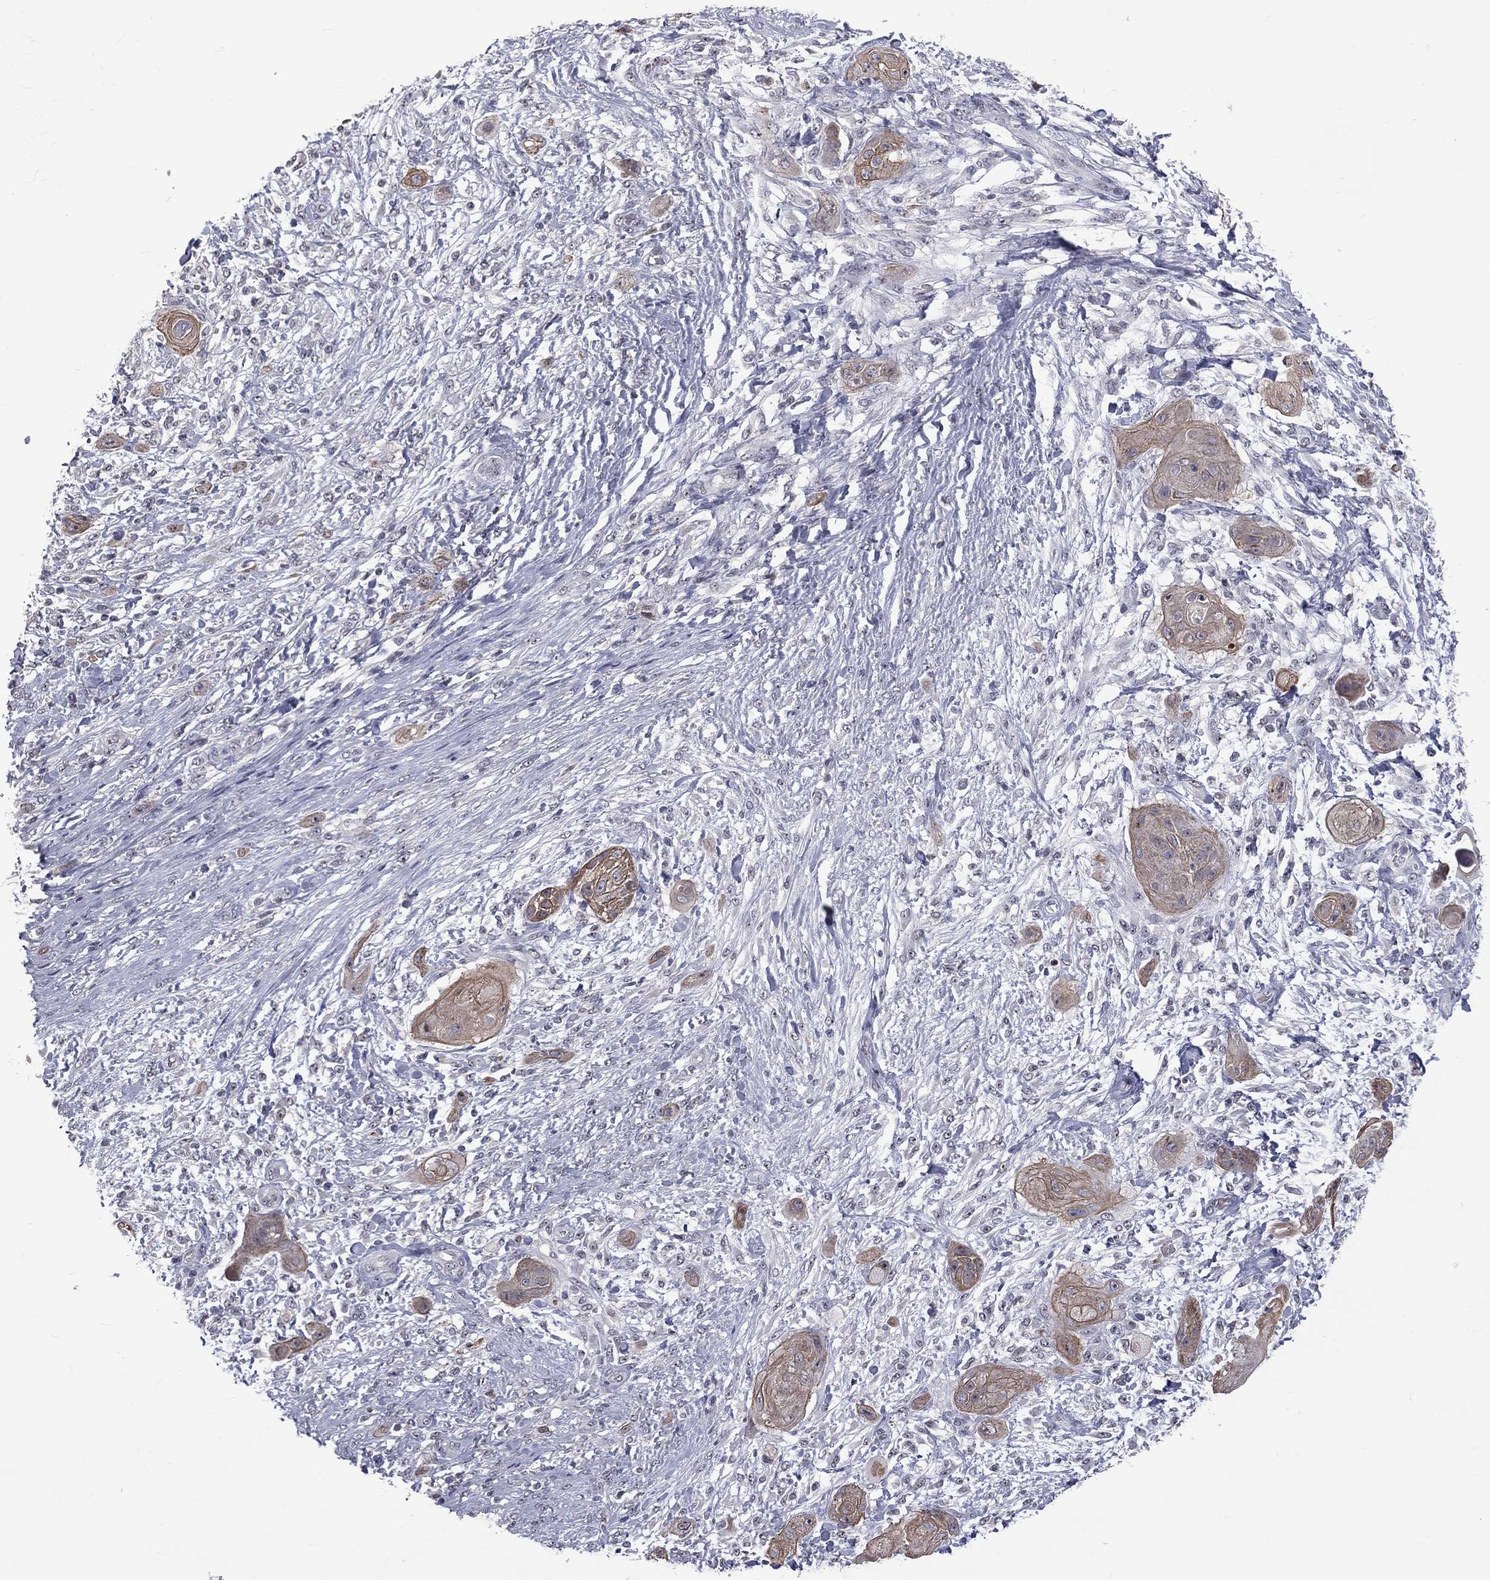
{"staining": {"intensity": "moderate", "quantity": ">75%", "location": "cytoplasmic/membranous"}, "tissue": "skin cancer", "cell_type": "Tumor cells", "image_type": "cancer", "snomed": [{"axis": "morphology", "description": "Squamous cell carcinoma, NOS"}, {"axis": "topography", "description": "Skin"}], "caption": "The photomicrograph demonstrates a brown stain indicating the presence of a protein in the cytoplasmic/membranous of tumor cells in skin cancer (squamous cell carcinoma). Immunohistochemistry (ihc) stains the protein in brown and the nuclei are stained blue.", "gene": "DSG4", "patient": {"sex": "male", "age": 62}}